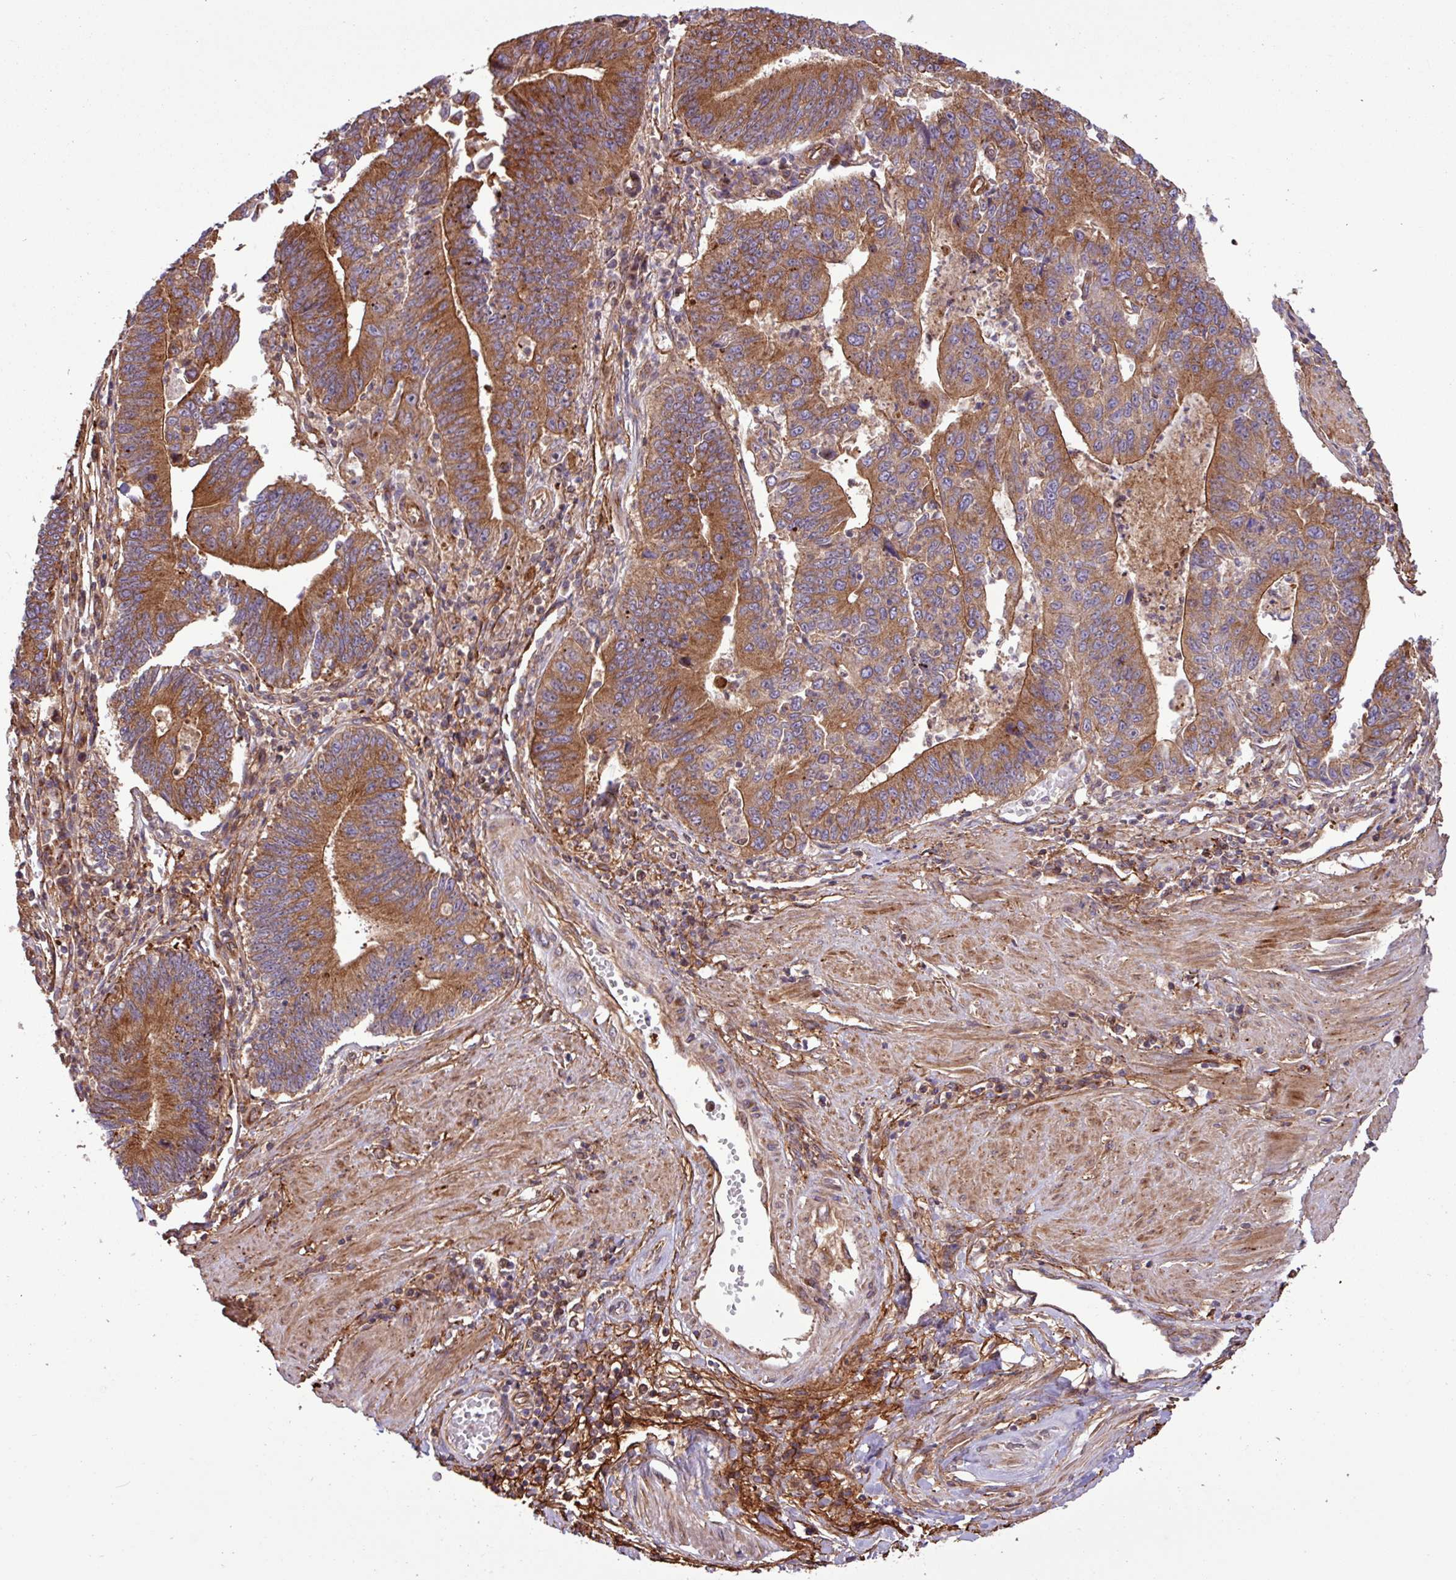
{"staining": {"intensity": "strong", "quantity": ">75%", "location": "cytoplasmic/membranous"}, "tissue": "stomach cancer", "cell_type": "Tumor cells", "image_type": "cancer", "snomed": [{"axis": "morphology", "description": "Adenocarcinoma, NOS"}, {"axis": "topography", "description": "Stomach"}], "caption": "The histopathology image exhibits staining of stomach adenocarcinoma, revealing strong cytoplasmic/membranous protein positivity (brown color) within tumor cells.", "gene": "ZNF300", "patient": {"sex": "male", "age": 59}}